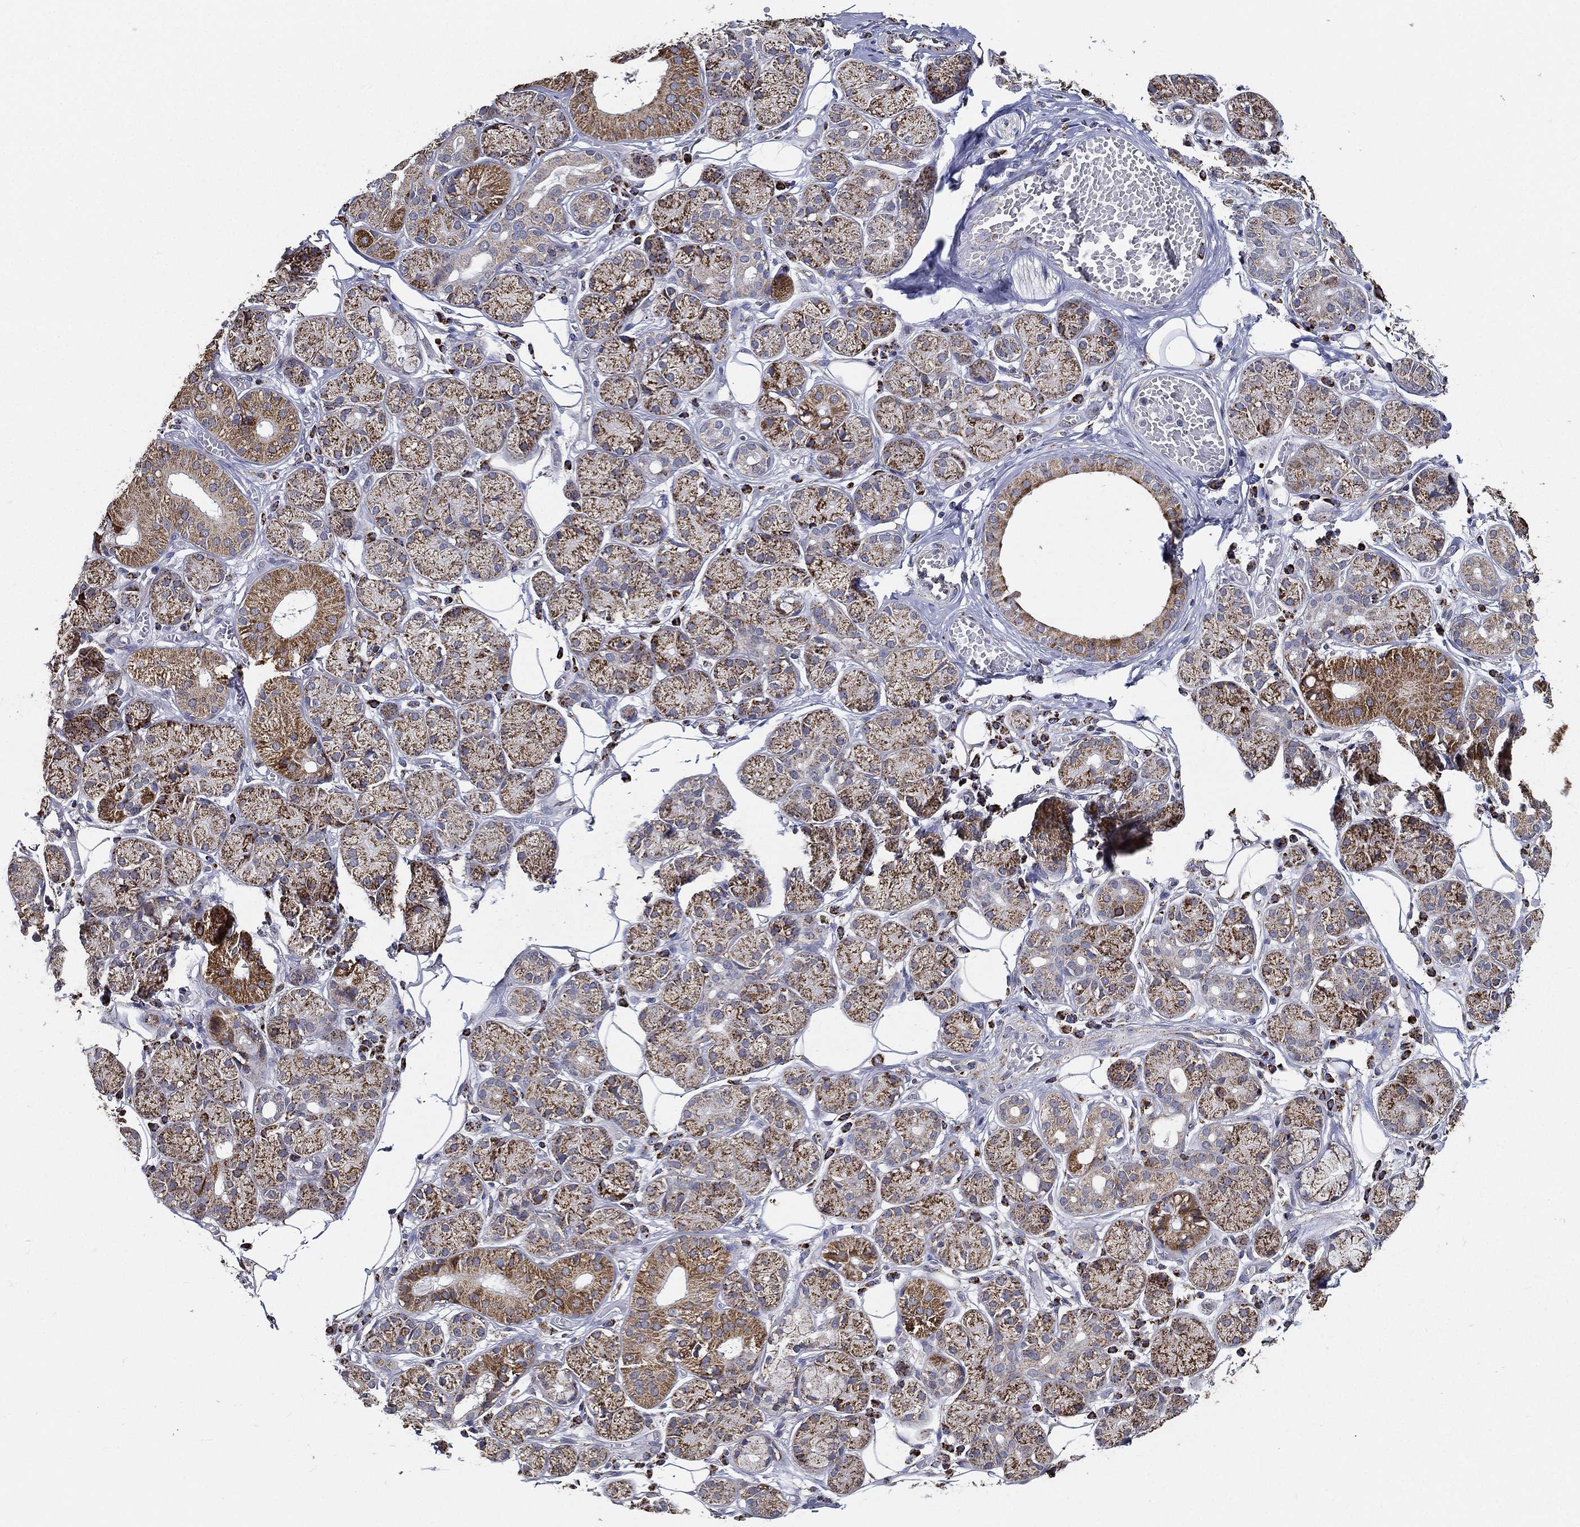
{"staining": {"intensity": "moderate", "quantity": ">75%", "location": "cytoplasmic/membranous"}, "tissue": "salivary gland", "cell_type": "Glandular cells", "image_type": "normal", "snomed": [{"axis": "morphology", "description": "Normal tissue, NOS"}, {"axis": "topography", "description": "Salivary gland"}, {"axis": "topography", "description": "Peripheral nerve tissue"}], "caption": "Protein analysis of unremarkable salivary gland displays moderate cytoplasmic/membranous staining in about >75% of glandular cells. (Brightfield microscopy of DAB IHC at high magnification).", "gene": "NDUFAB1", "patient": {"sex": "male", "age": 71}}